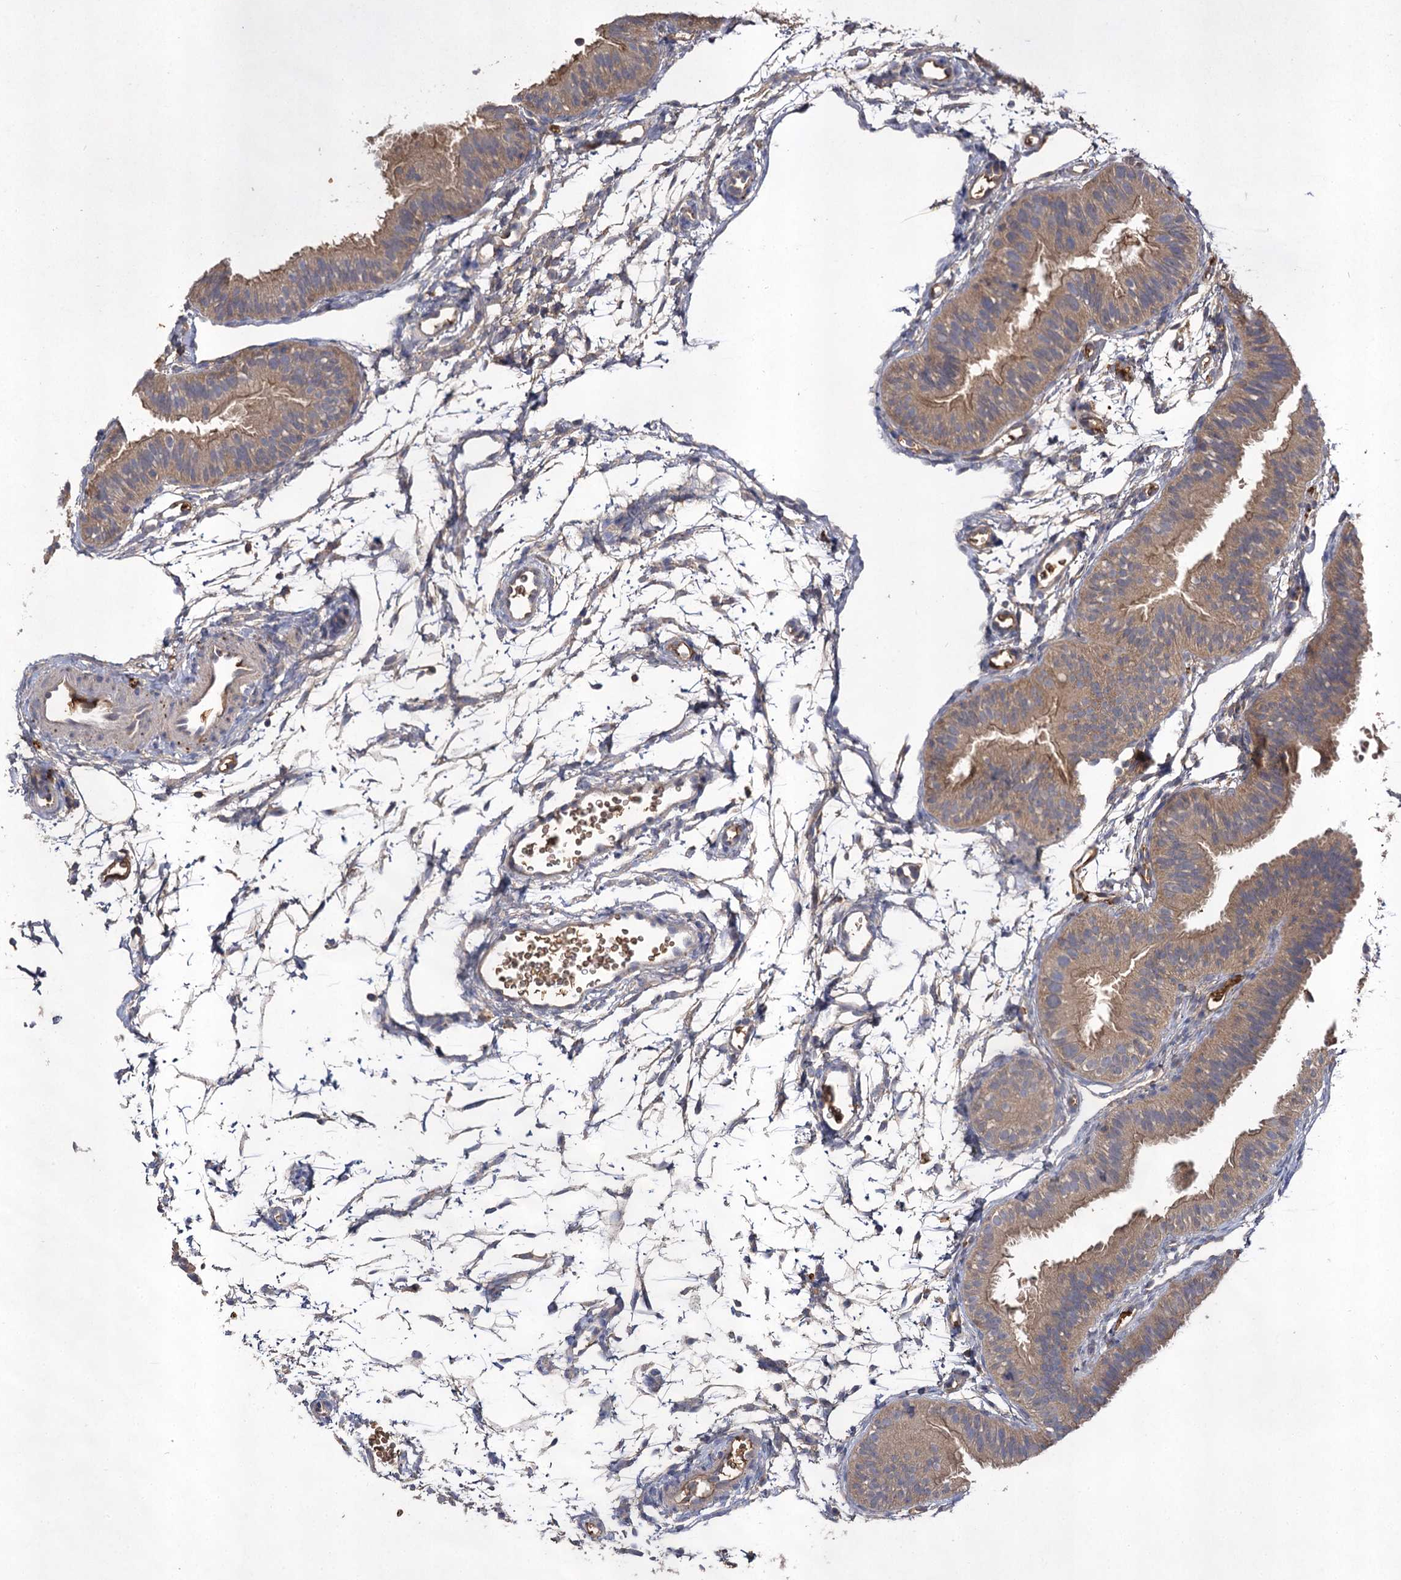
{"staining": {"intensity": "weak", "quantity": ">75%", "location": "cytoplasmic/membranous"}, "tissue": "fallopian tube", "cell_type": "Glandular cells", "image_type": "normal", "snomed": [{"axis": "morphology", "description": "Normal tissue, NOS"}, {"axis": "topography", "description": "Fallopian tube"}], "caption": "IHC image of unremarkable fallopian tube stained for a protein (brown), which displays low levels of weak cytoplasmic/membranous positivity in approximately >75% of glandular cells.", "gene": "USP50", "patient": {"sex": "female", "age": 35}}